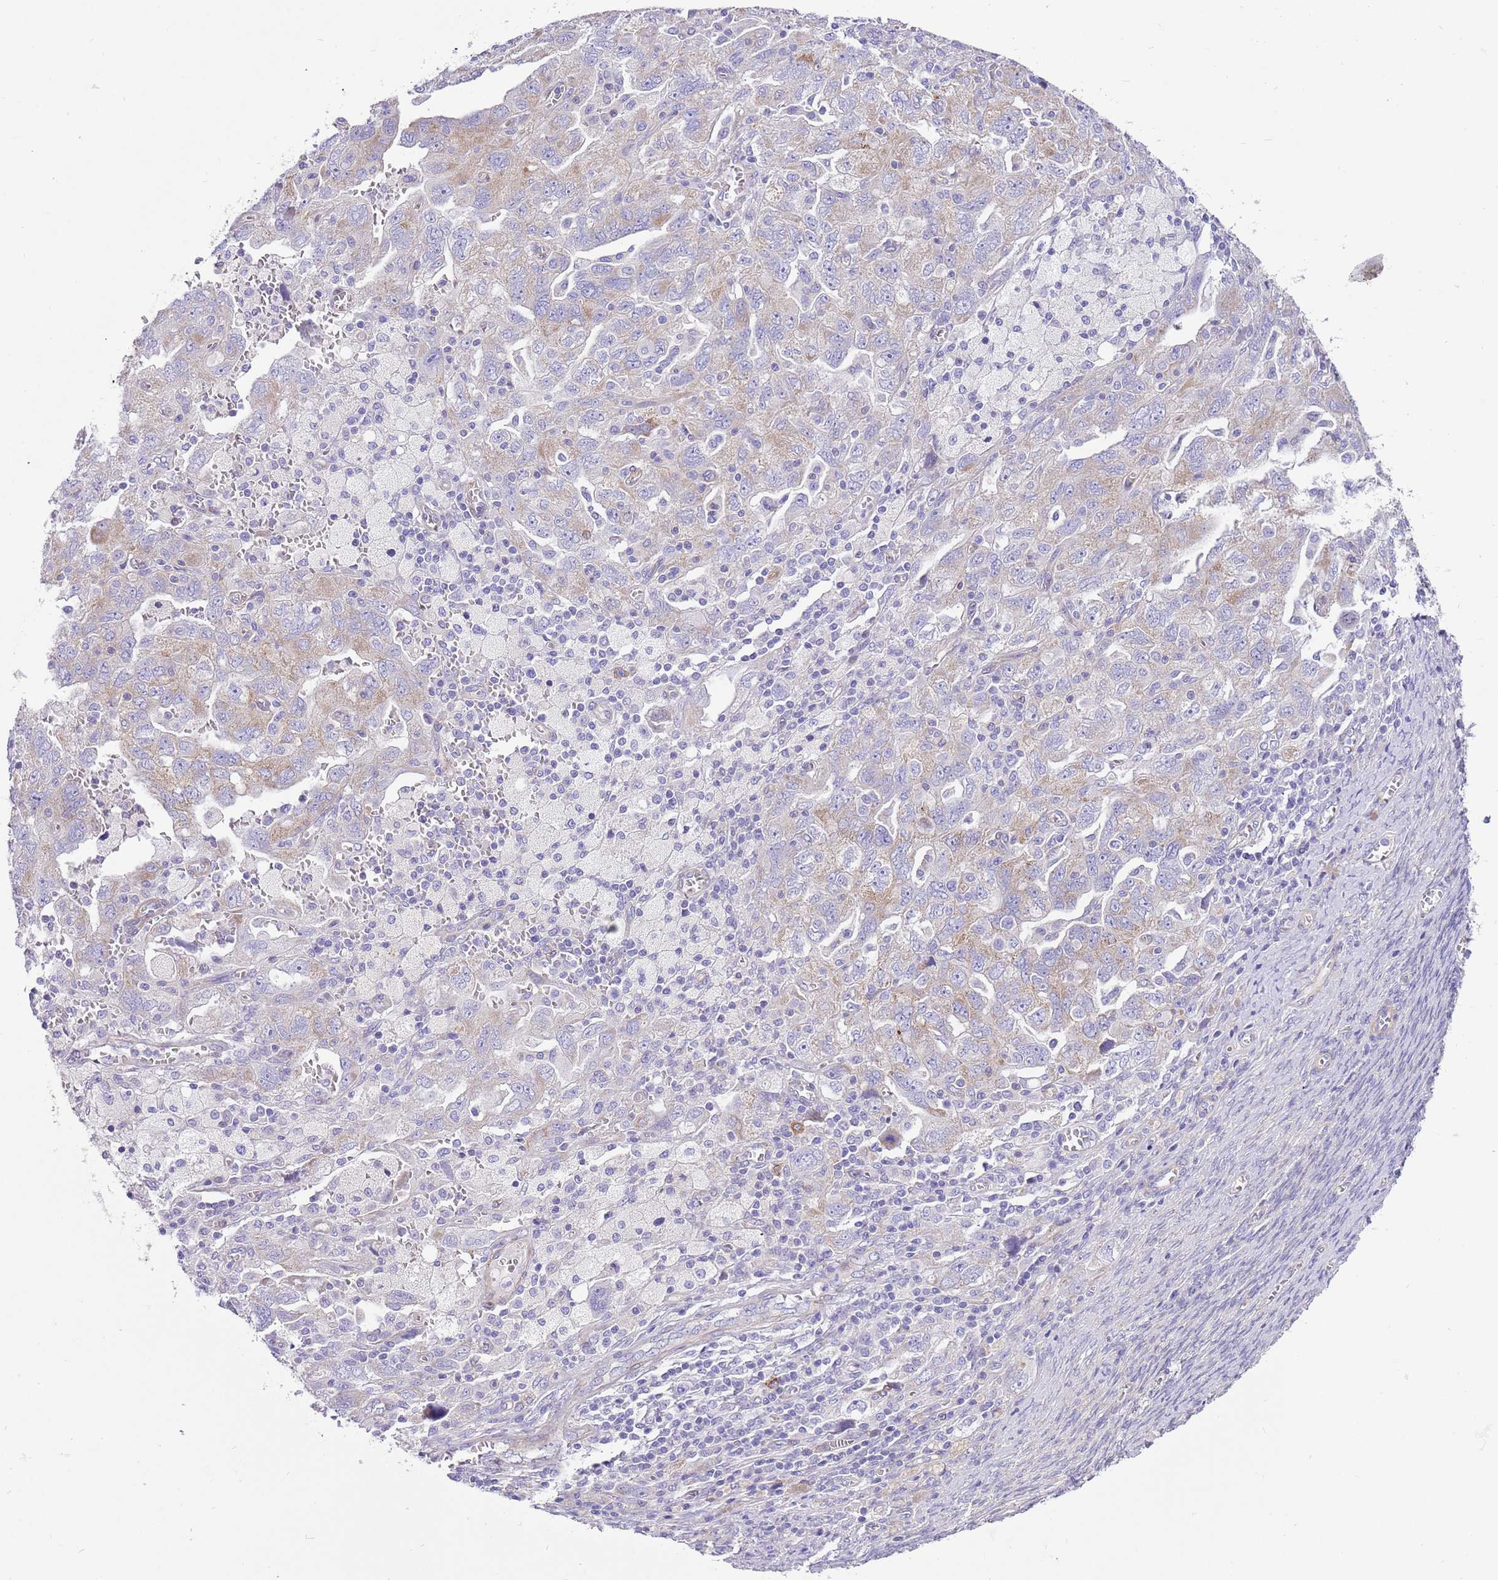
{"staining": {"intensity": "weak", "quantity": "<25%", "location": "cytoplasmic/membranous"}, "tissue": "ovarian cancer", "cell_type": "Tumor cells", "image_type": "cancer", "snomed": [{"axis": "morphology", "description": "Carcinoma, NOS"}, {"axis": "morphology", "description": "Cystadenocarcinoma, serous, NOS"}, {"axis": "topography", "description": "Ovary"}], "caption": "Immunohistochemistry image of neoplastic tissue: ovarian cancer stained with DAB (3,3'-diaminobenzidine) exhibits no significant protein expression in tumor cells.", "gene": "SERINC3", "patient": {"sex": "female", "age": 69}}